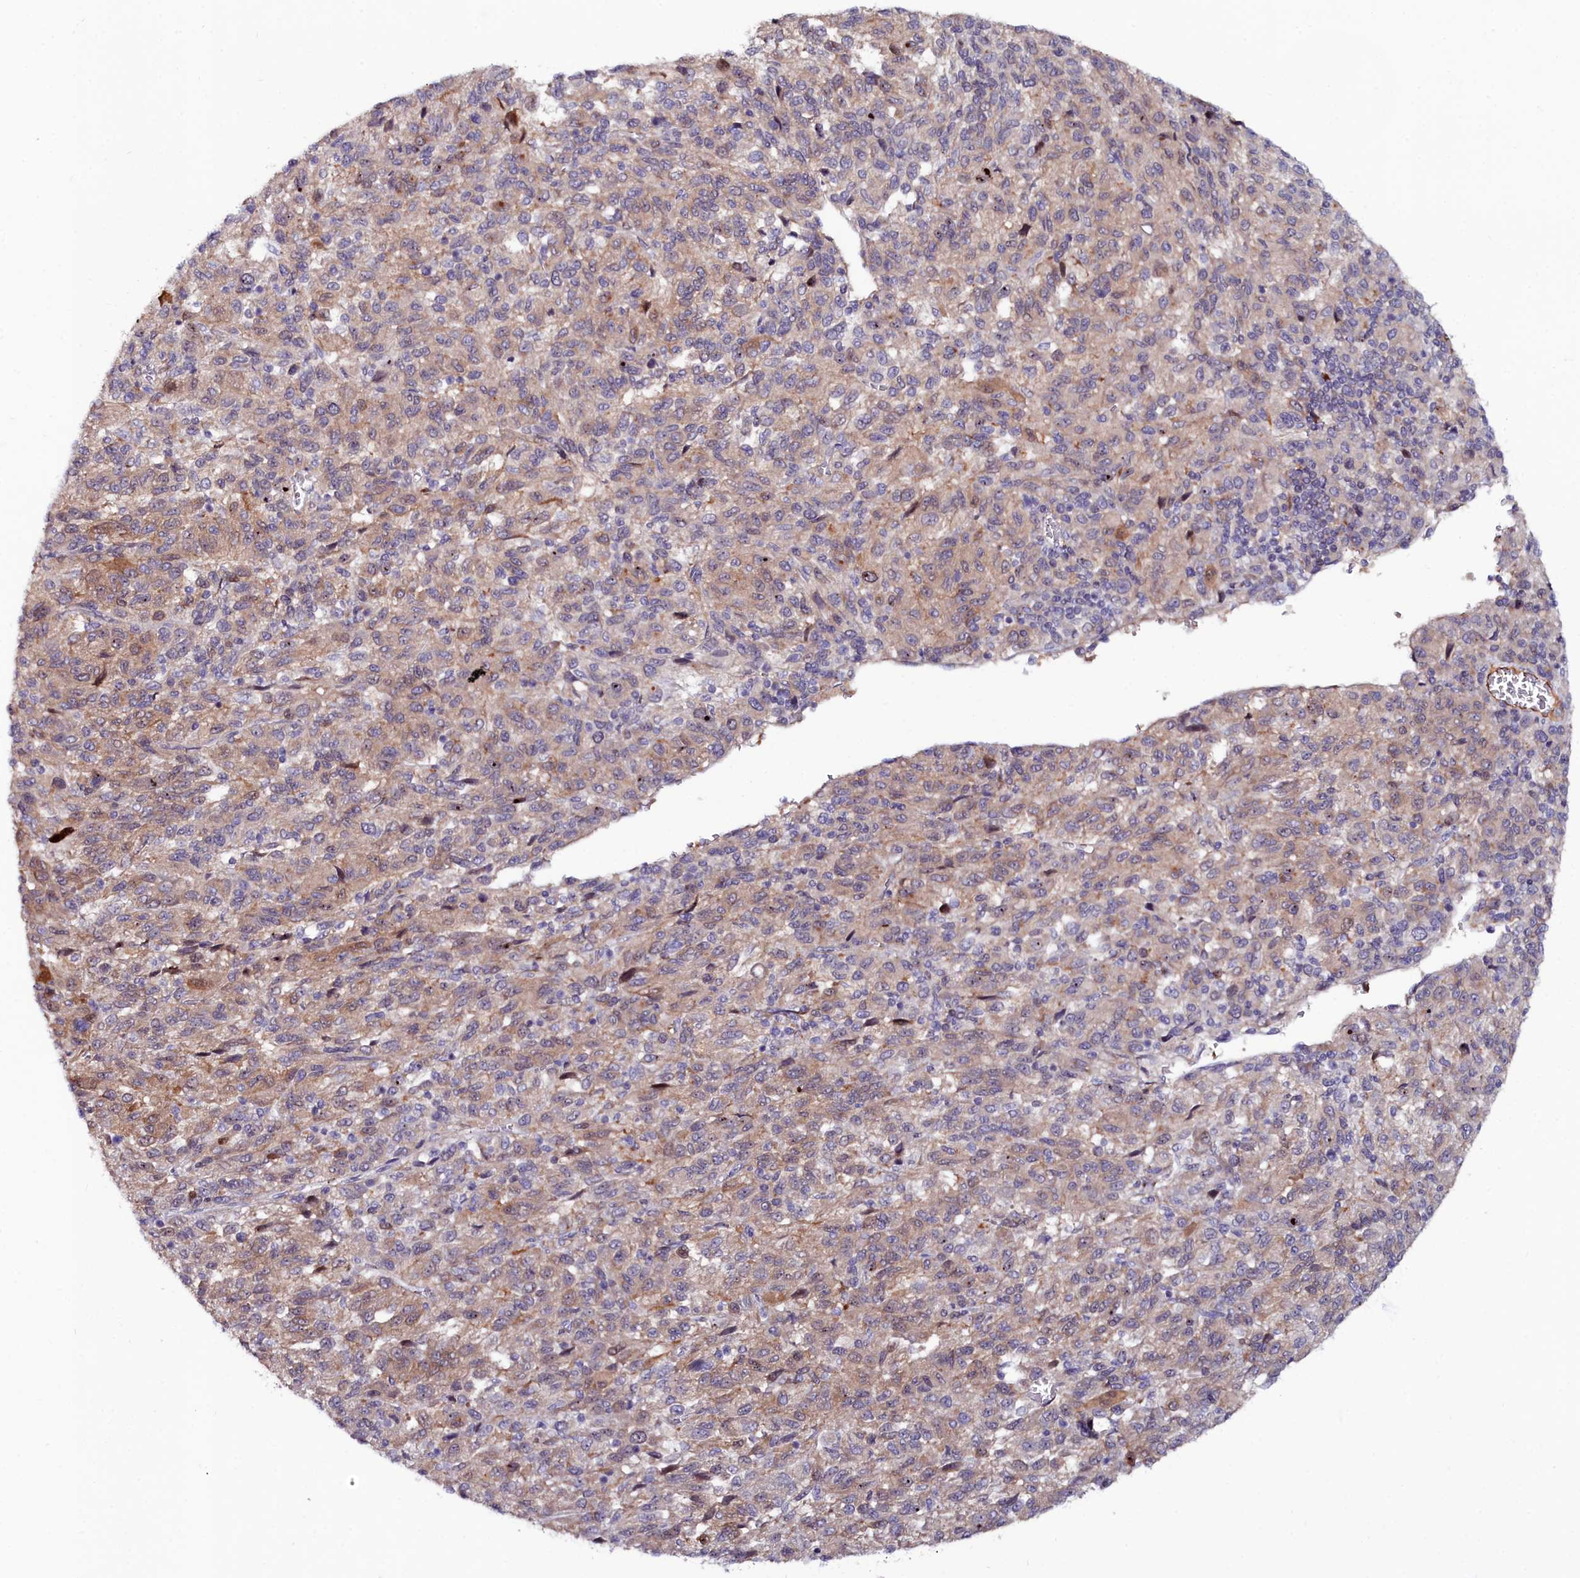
{"staining": {"intensity": "weak", "quantity": "25%-75%", "location": "cytoplasmic/membranous,nuclear"}, "tissue": "melanoma", "cell_type": "Tumor cells", "image_type": "cancer", "snomed": [{"axis": "morphology", "description": "Malignant melanoma, Metastatic site"}, {"axis": "topography", "description": "Lung"}], "caption": "The histopathology image exhibits immunohistochemical staining of melanoma. There is weak cytoplasmic/membranous and nuclear expression is present in about 25%-75% of tumor cells. (DAB IHC, brown staining for protein, blue staining for nuclei).", "gene": "KCTD18", "patient": {"sex": "male", "age": 64}}